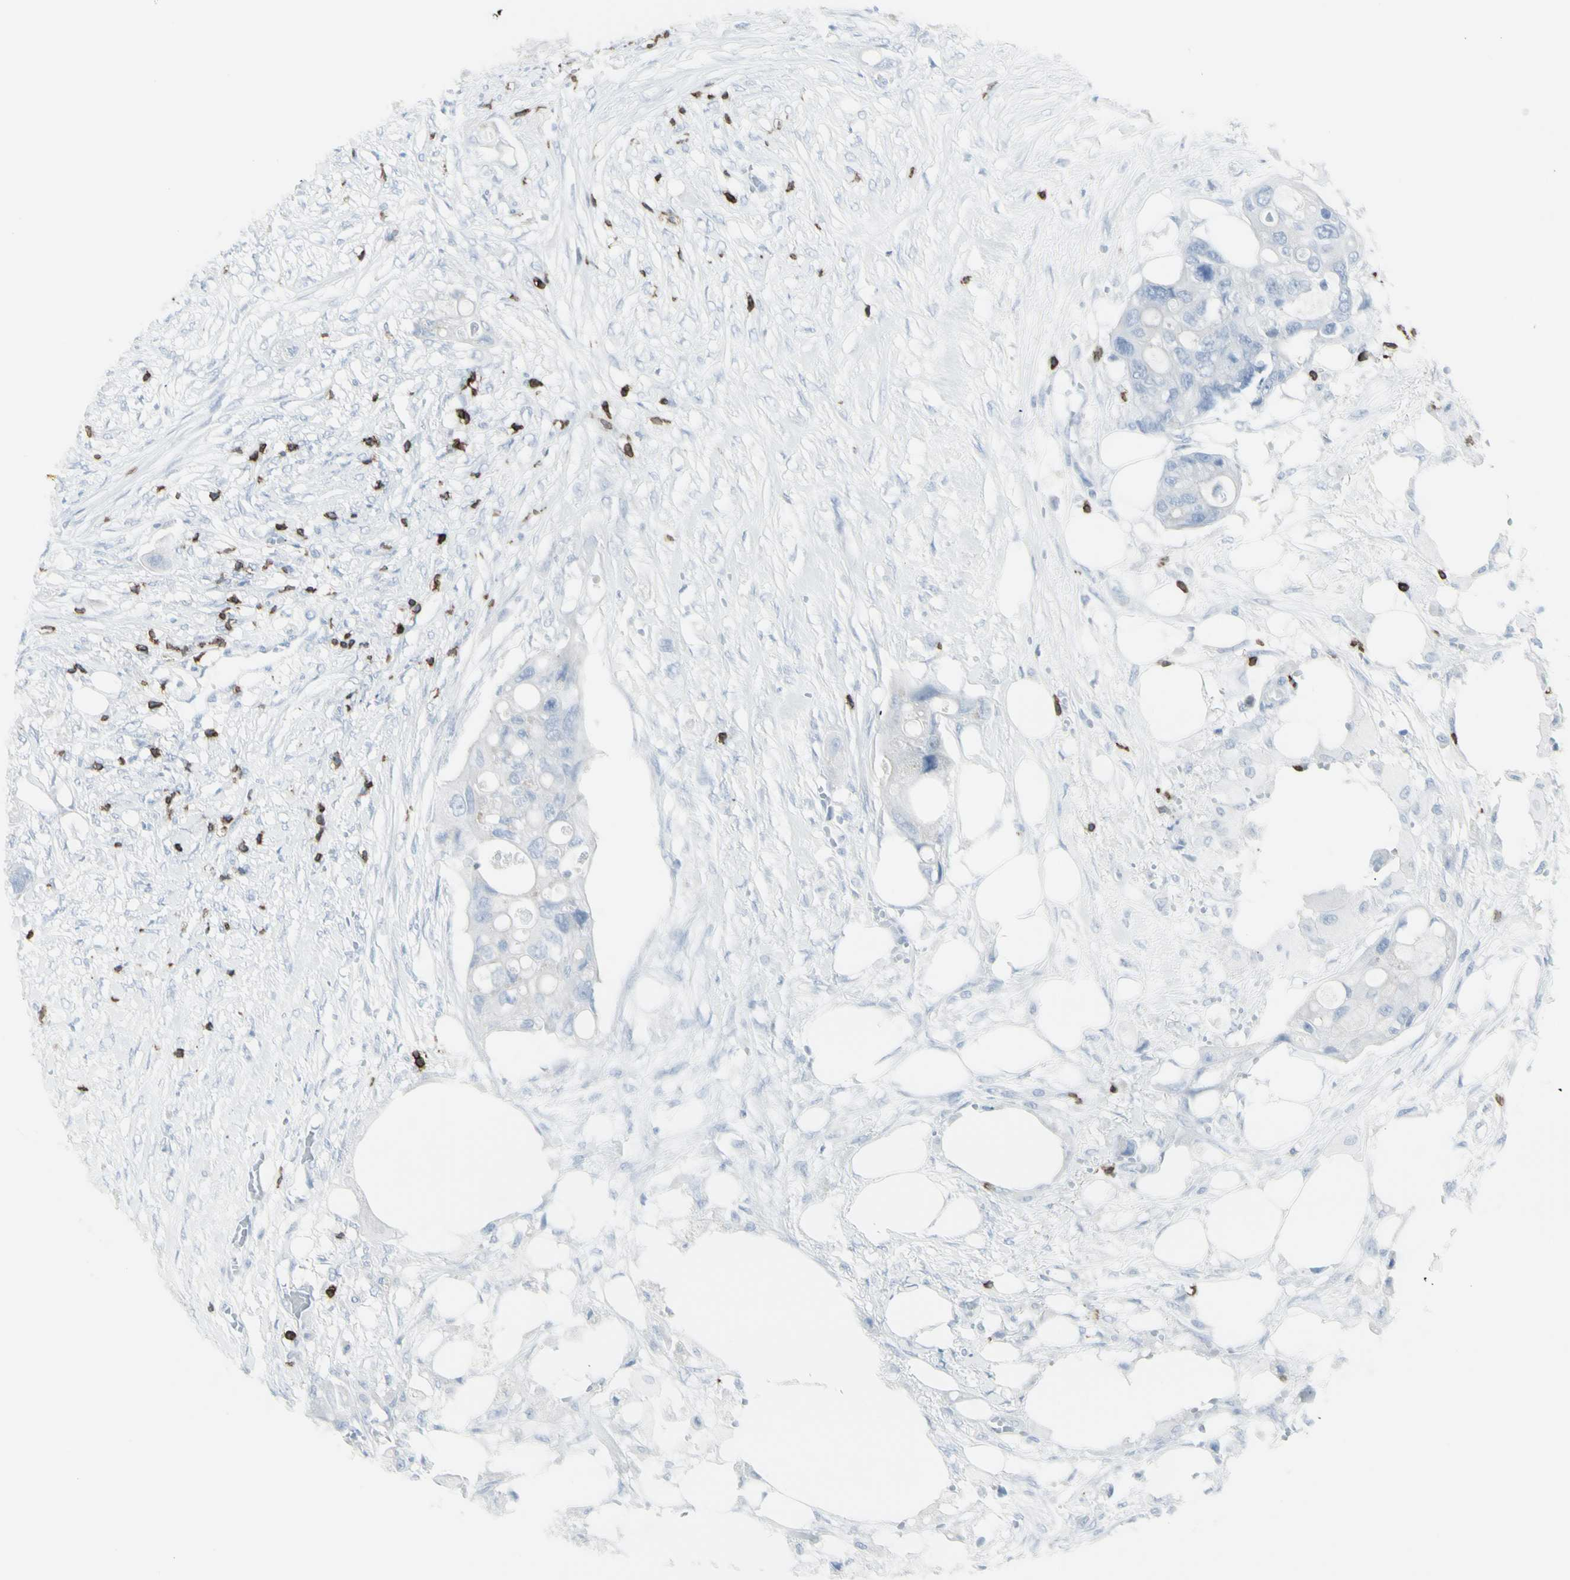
{"staining": {"intensity": "negative", "quantity": "none", "location": "none"}, "tissue": "colorectal cancer", "cell_type": "Tumor cells", "image_type": "cancer", "snomed": [{"axis": "morphology", "description": "Adenocarcinoma, NOS"}, {"axis": "topography", "description": "Colon"}], "caption": "This is an immunohistochemistry (IHC) micrograph of colorectal cancer. There is no staining in tumor cells.", "gene": "CD247", "patient": {"sex": "female", "age": 57}}